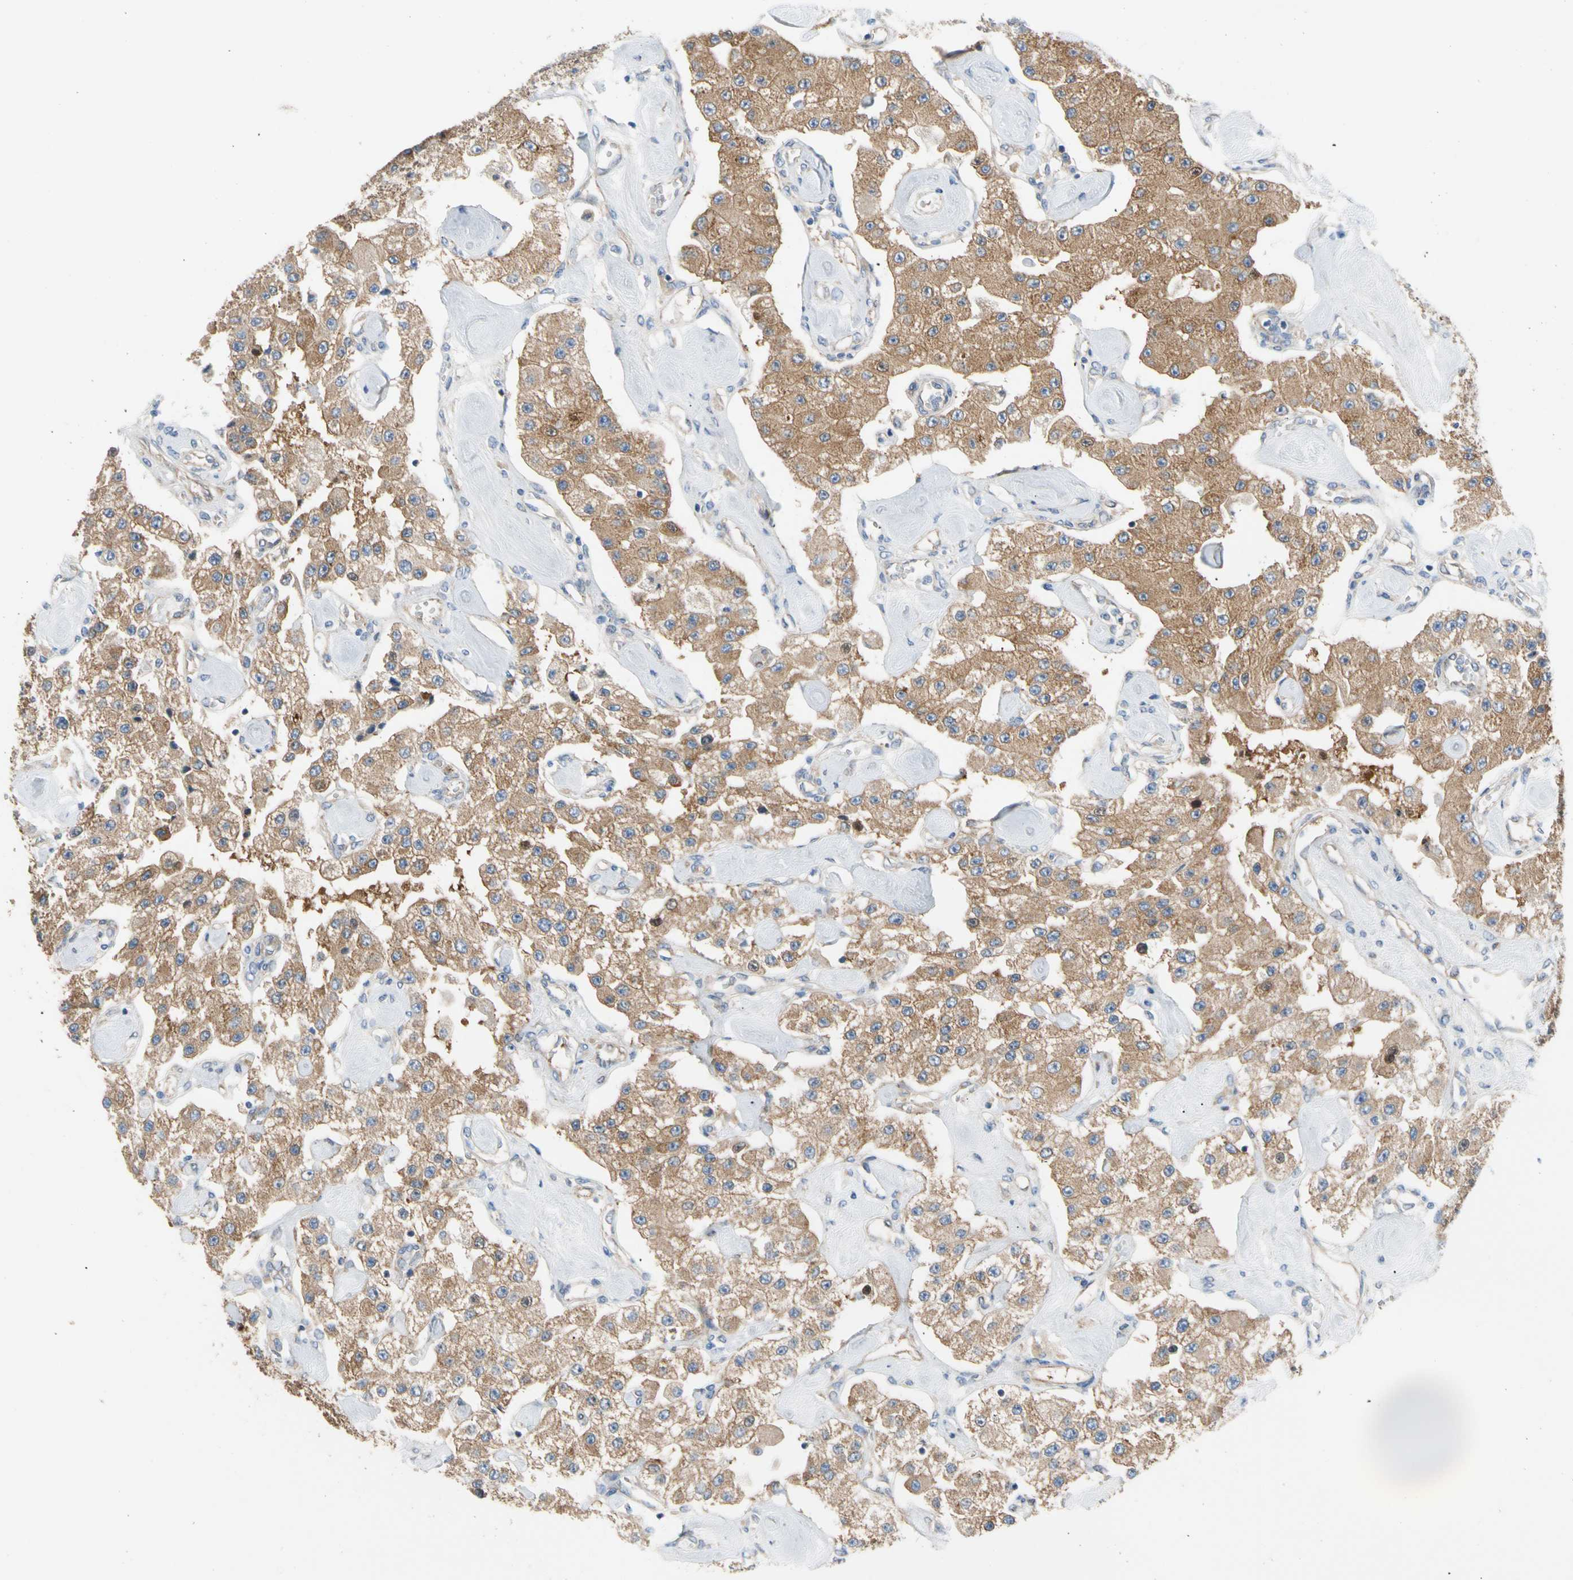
{"staining": {"intensity": "moderate", "quantity": ">75%", "location": "cytoplasmic/membranous"}, "tissue": "carcinoid", "cell_type": "Tumor cells", "image_type": "cancer", "snomed": [{"axis": "morphology", "description": "Carcinoid, malignant, NOS"}, {"axis": "topography", "description": "Pancreas"}], "caption": "There is medium levels of moderate cytoplasmic/membranous staining in tumor cells of carcinoid, as demonstrated by immunohistochemical staining (brown color).", "gene": "GPHN", "patient": {"sex": "male", "age": 41}}